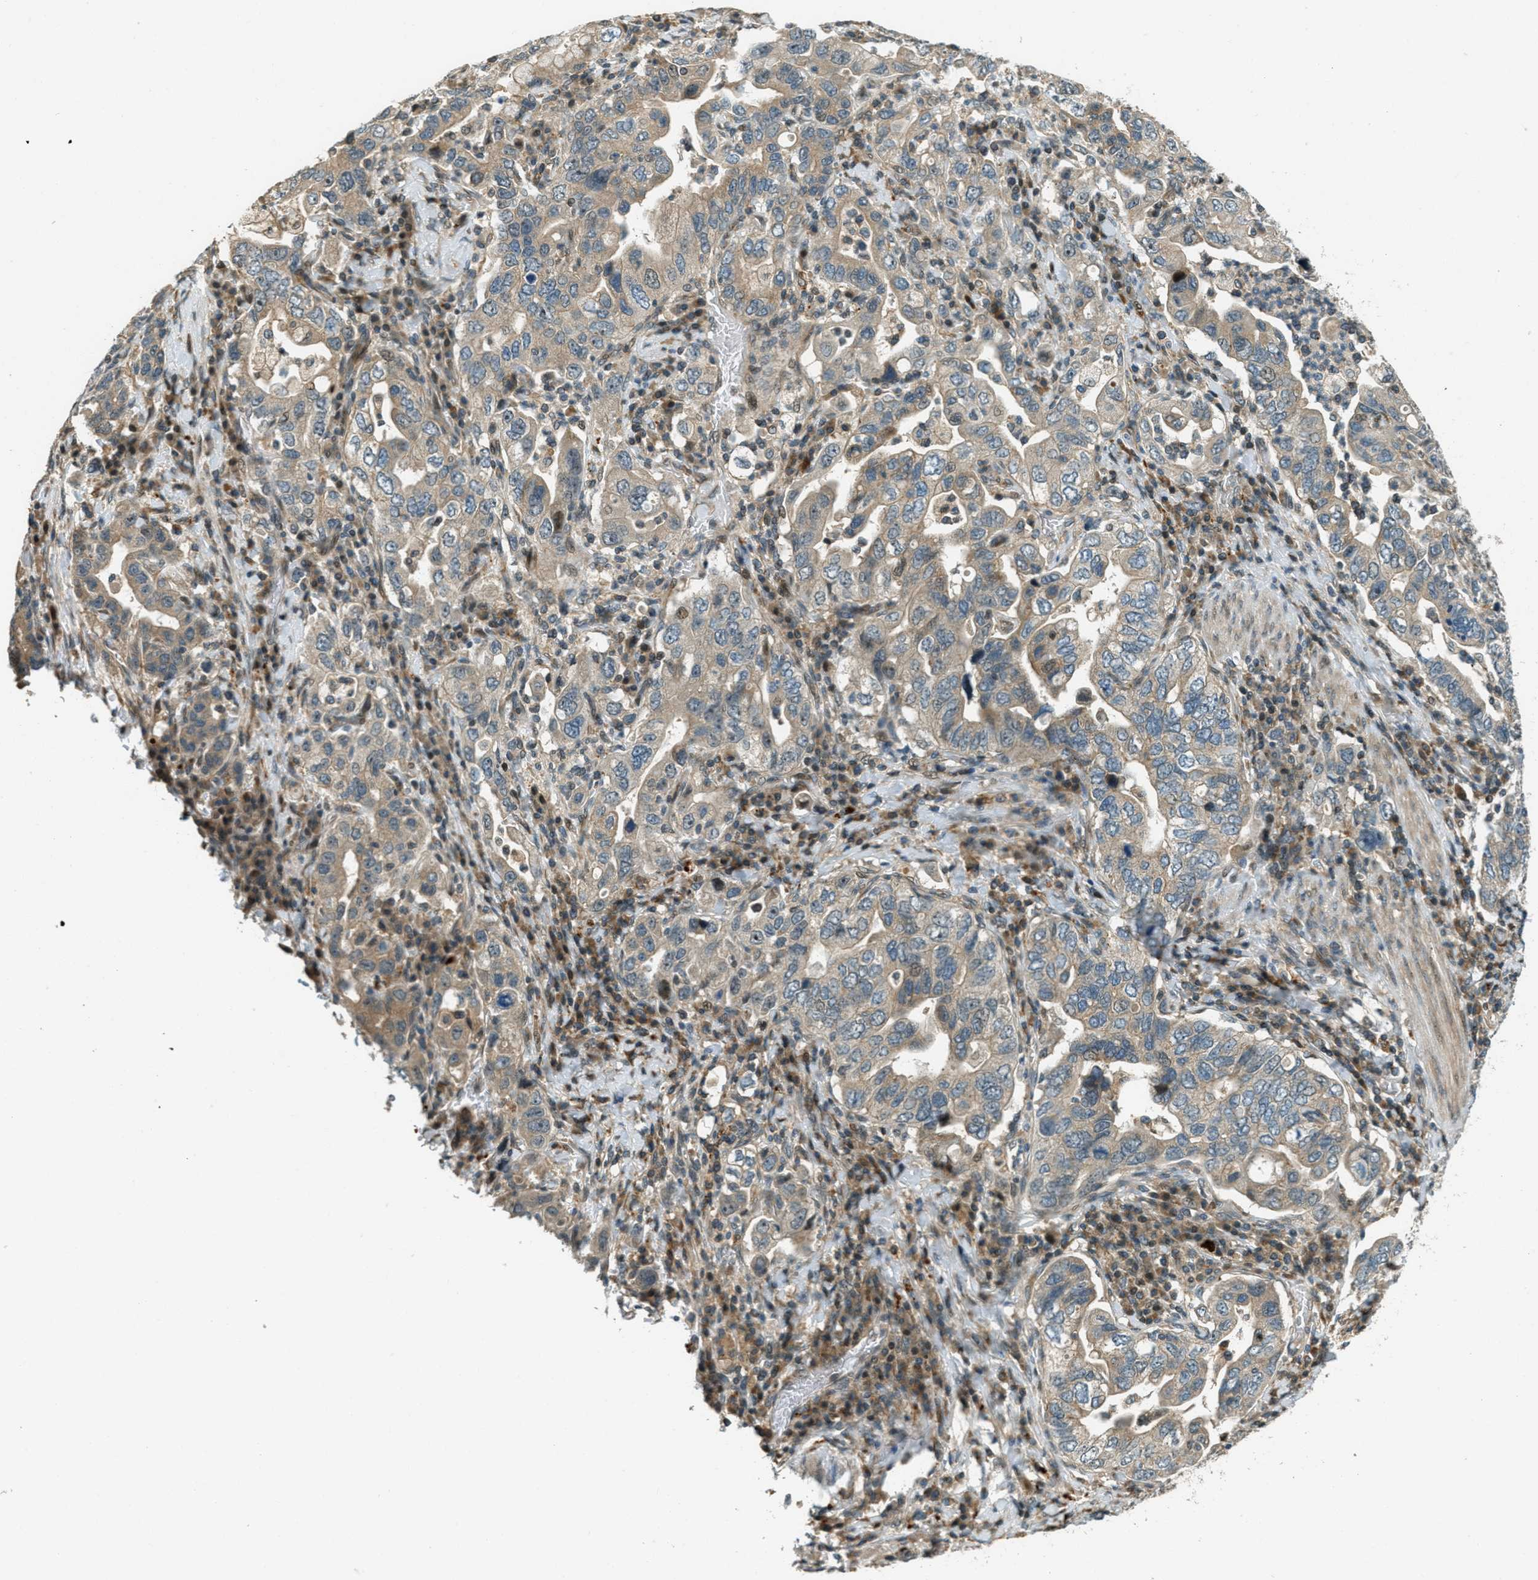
{"staining": {"intensity": "weak", "quantity": ">75%", "location": "cytoplasmic/membranous"}, "tissue": "stomach cancer", "cell_type": "Tumor cells", "image_type": "cancer", "snomed": [{"axis": "morphology", "description": "Adenocarcinoma, NOS"}, {"axis": "topography", "description": "Stomach, upper"}], "caption": "Stomach adenocarcinoma stained with a protein marker displays weak staining in tumor cells.", "gene": "PTPN23", "patient": {"sex": "male", "age": 62}}